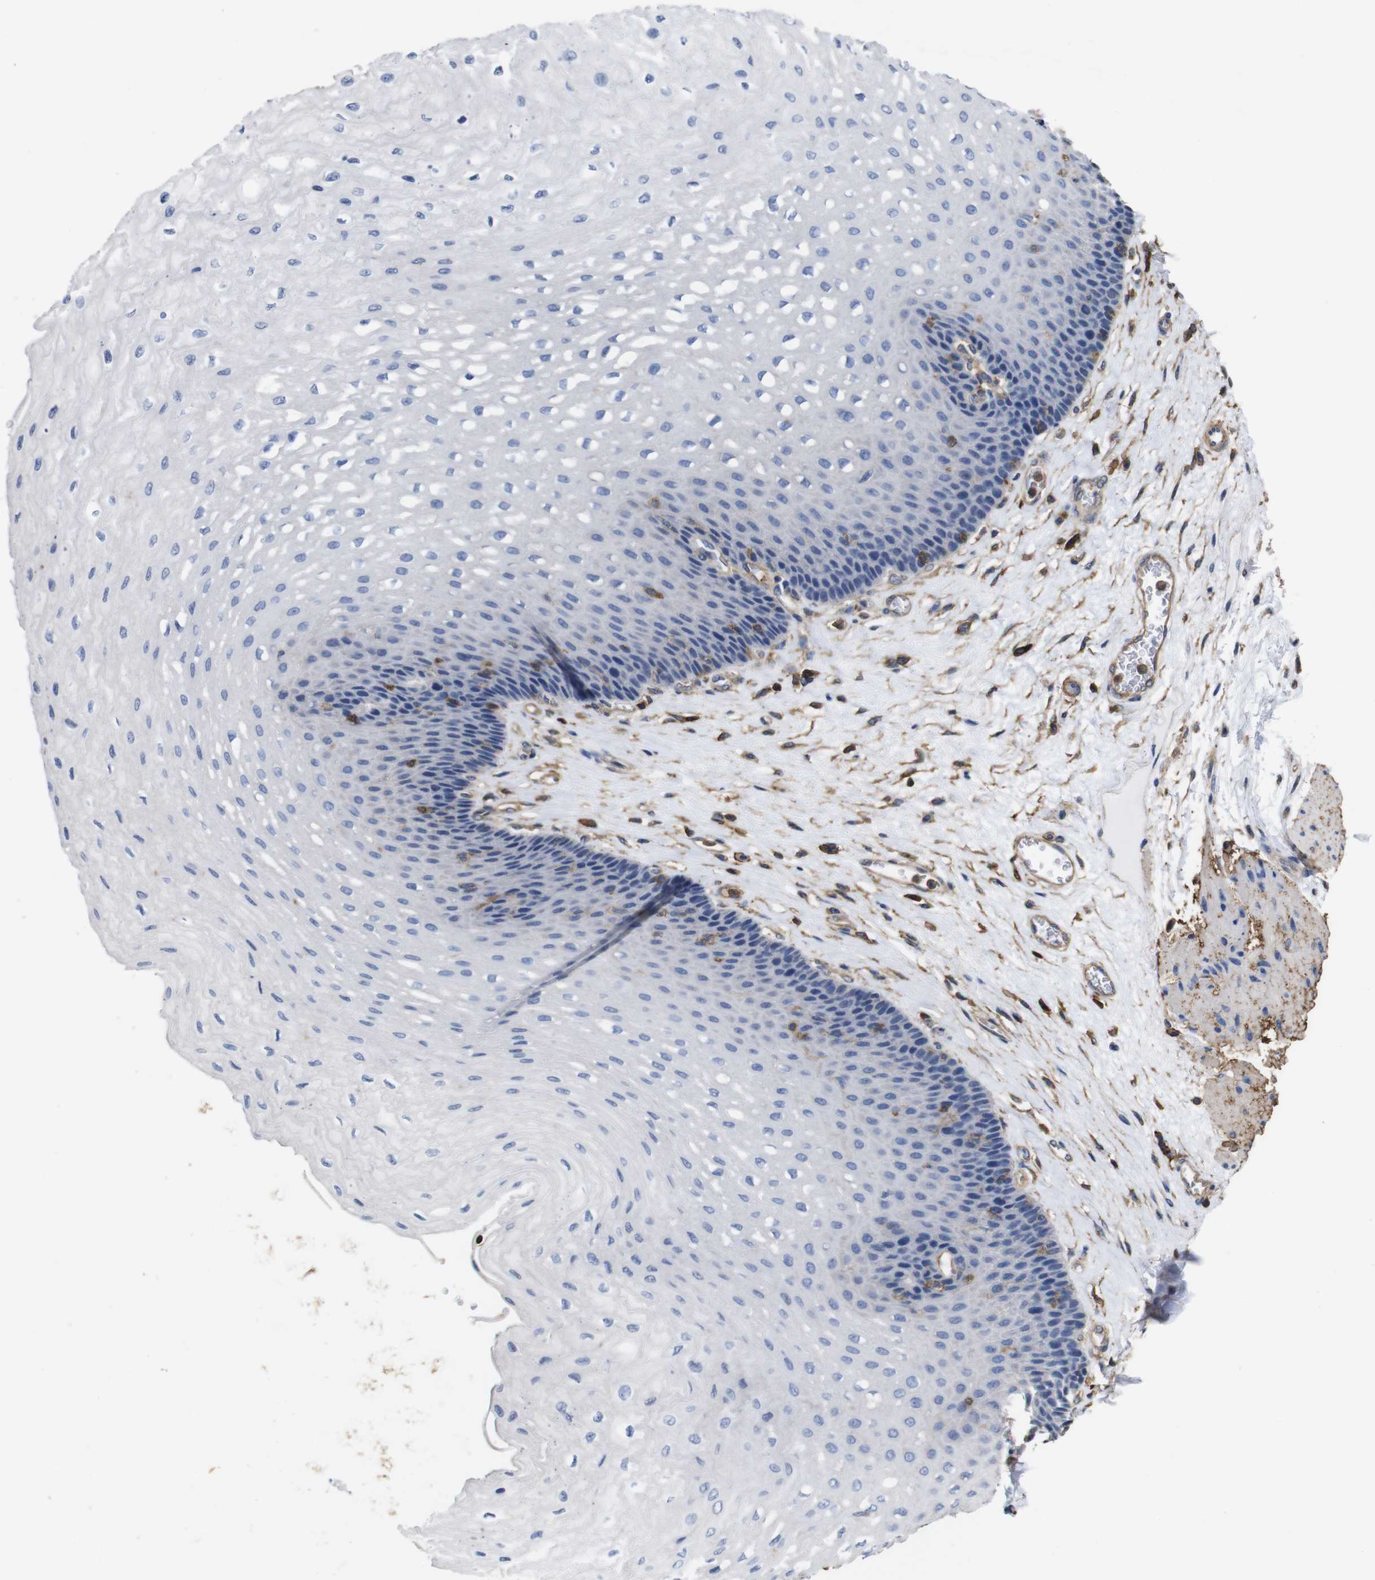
{"staining": {"intensity": "negative", "quantity": "none", "location": "none"}, "tissue": "esophagus", "cell_type": "Squamous epithelial cells", "image_type": "normal", "snomed": [{"axis": "morphology", "description": "Normal tissue, NOS"}, {"axis": "topography", "description": "Esophagus"}], "caption": "Immunohistochemical staining of unremarkable esophagus demonstrates no significant staining in squamous epithelial cells. Nuclei are stained in blue.", "gene": "PI4KA", "patient": {"sex": "female", "age": 72}}